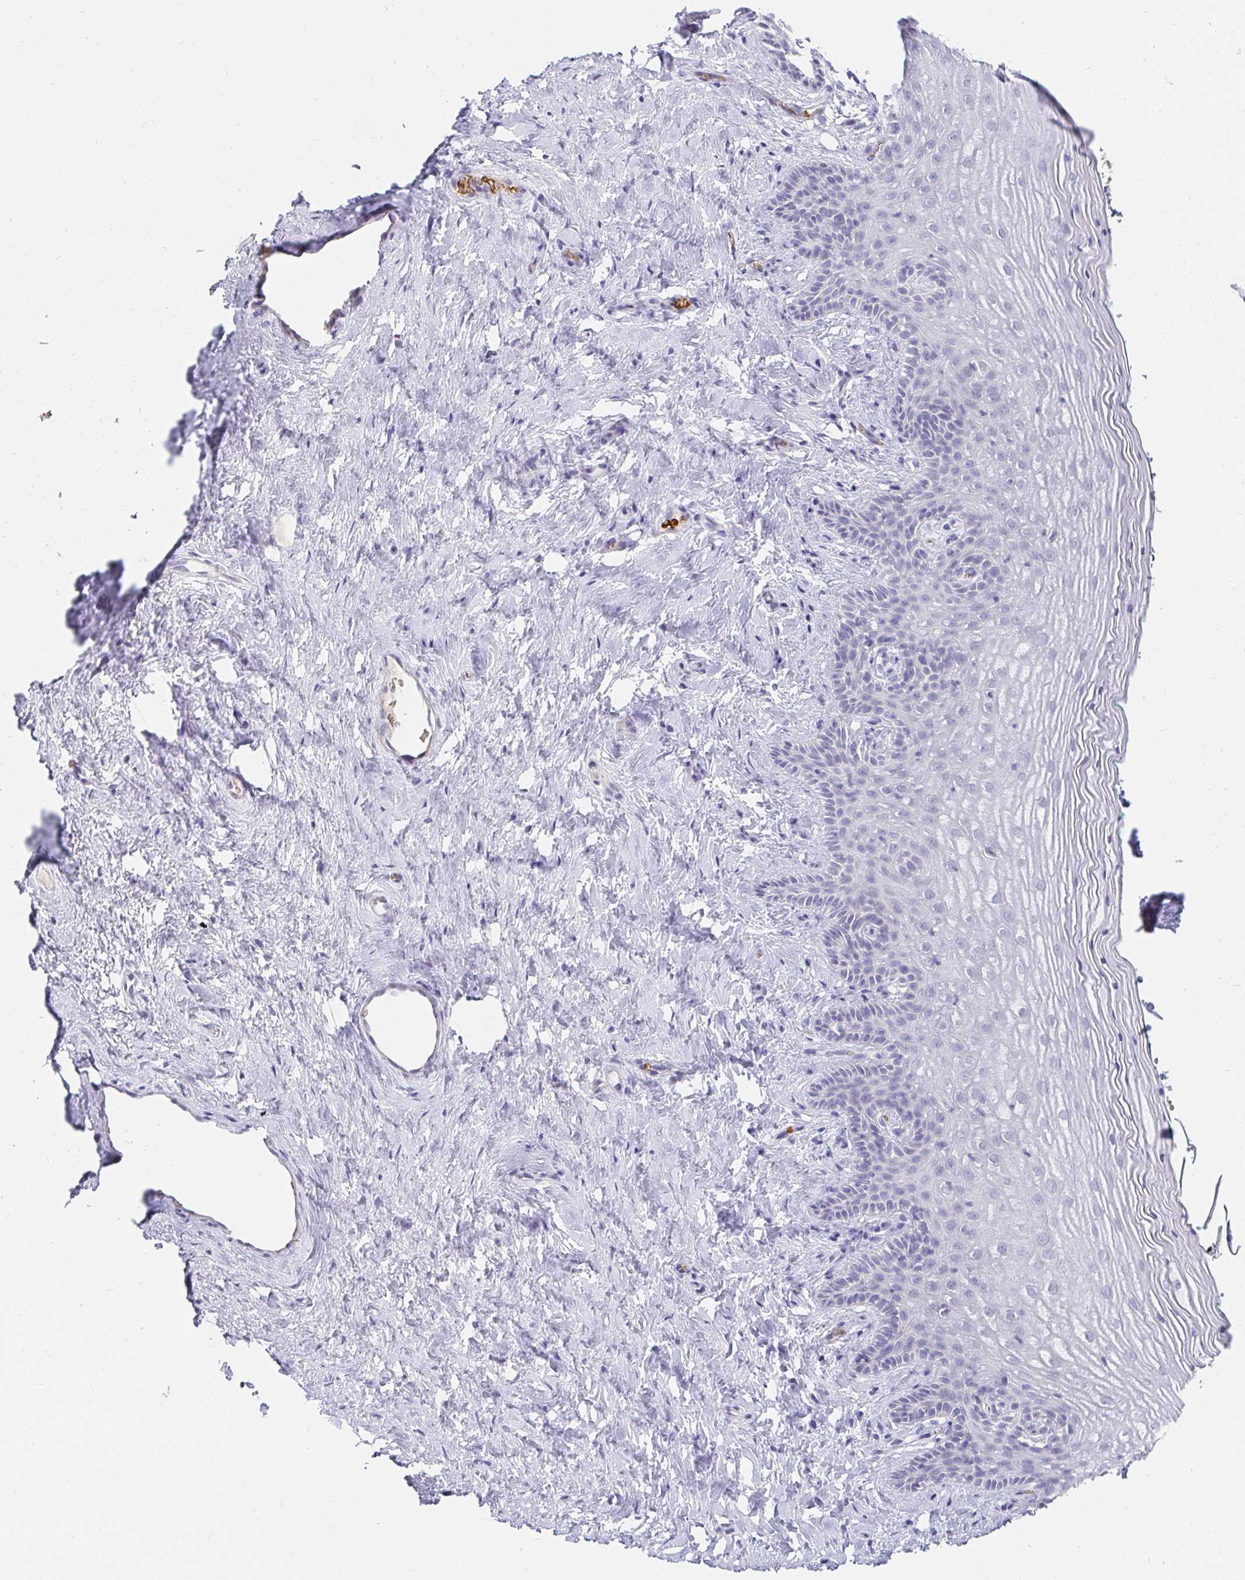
{"staining": {"intensity": "negative", "quantity": "none", "location": "none"}, "tissue": "vagina", "cell_type": "Squamous epithelial cells", "image_type": "normal", "snomed": [{"axis": "morphology", "description": "Normal tissue, NOS"}, {"axis": "topography", "description": "Vagina"}], "caption": "IHC photomicrograph of unremarkable vagina stained for a protein (brown), which shows no expression in squamous epithelial cells. The staining was performed using DAB (3,3'-diaminobenzidine) to visualize the protein expression in brown, while the nuclei were stained in blue with hematoxylin (Magnification: 20x).", "gene": "FGF21", "patient": {"sex": "female", "age": 45}}